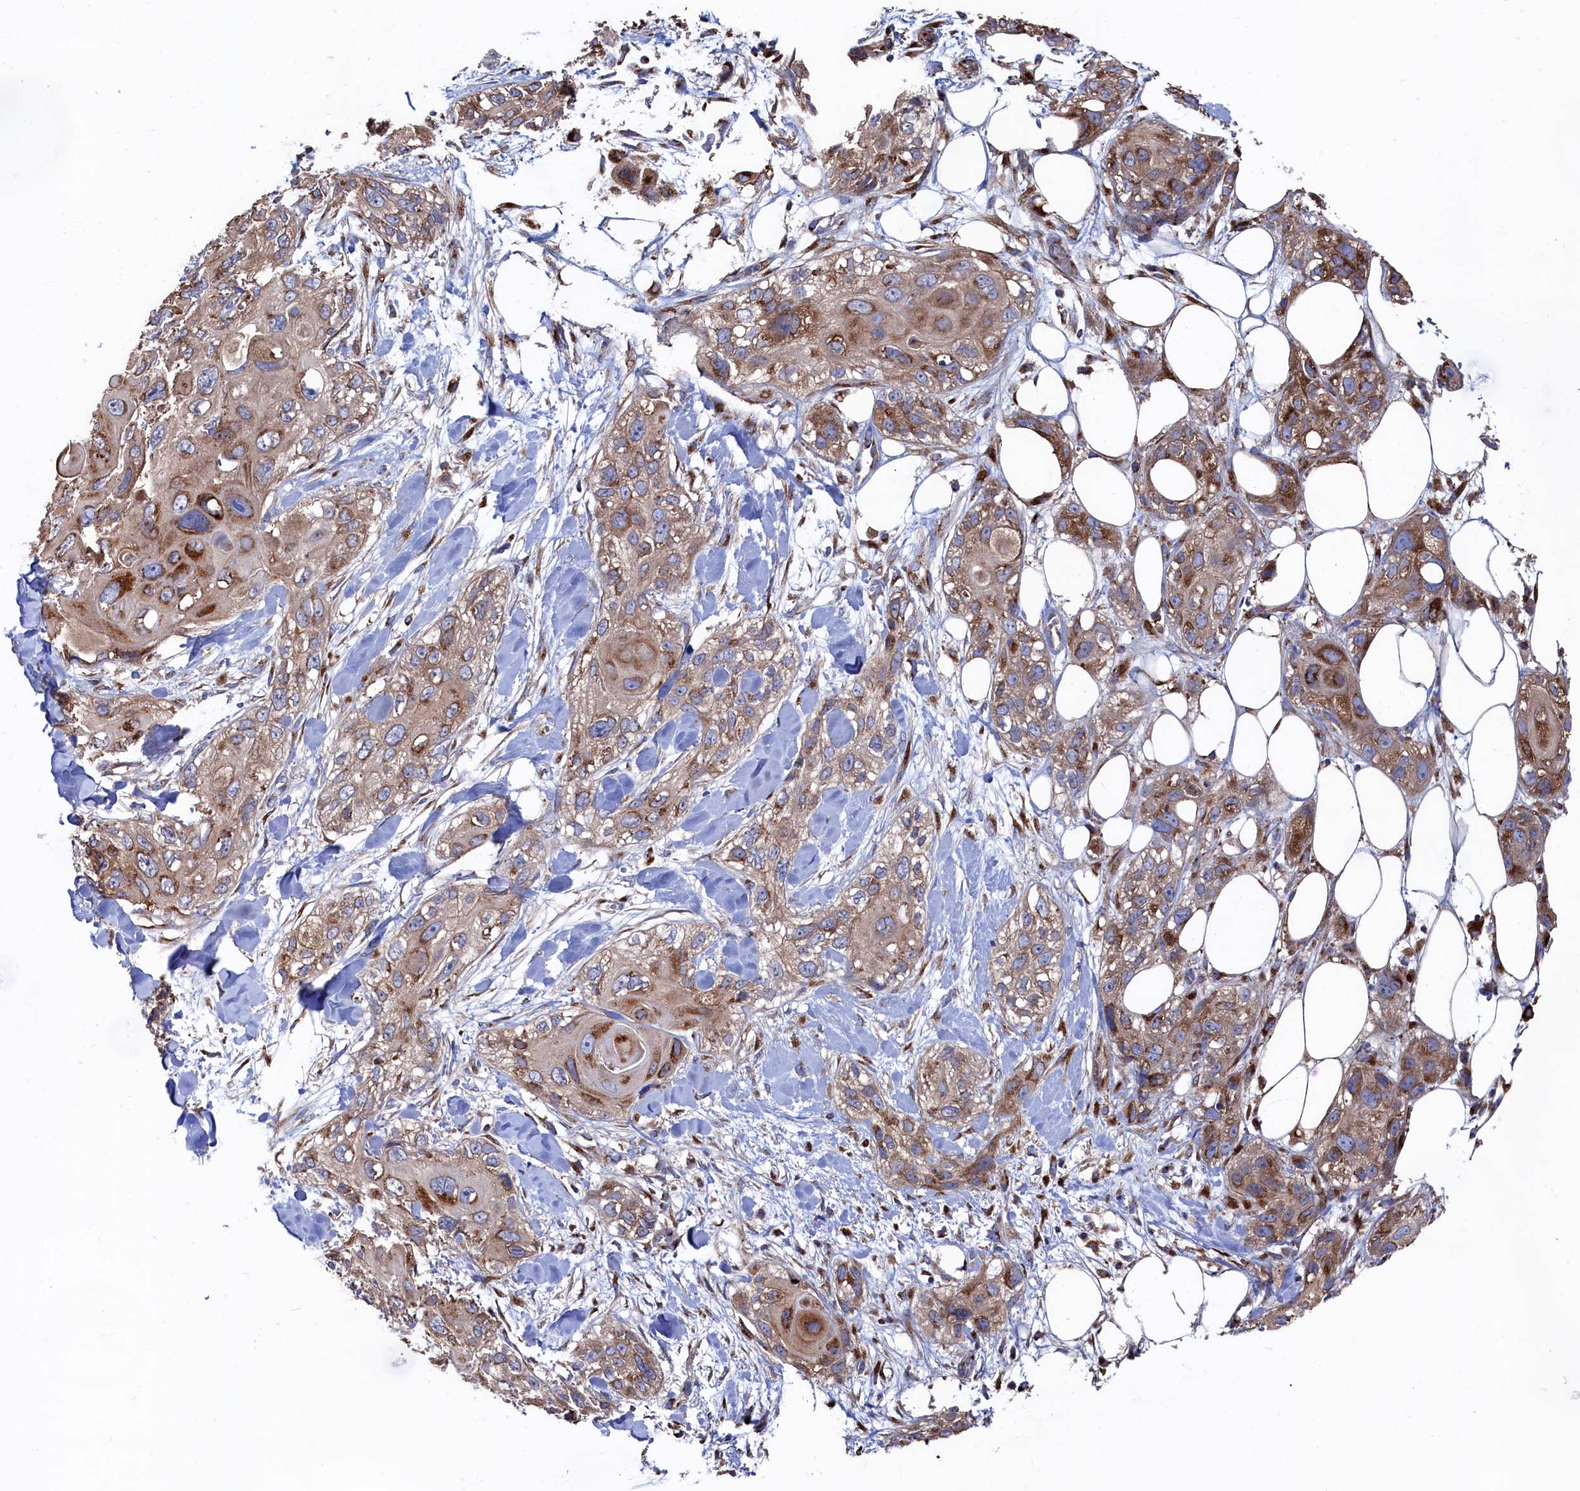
{"staining": {"intensity": "moderate", "quantity": ">75%", "location": "cytoplasmic/membranous"}, "tissue": "skin cancer", "cell_type": "Tumor cells", "image_type": "cancer", "snomed": [{"axis": "morphology", "description": "Normal tissue, NOS"}, {"axis": "morphology", "description": "Squamous cell carcinoma, NOS"}, {"axis": "topography", "description": "Skin"}], "caption": "IHC of squamous cell carcinoma (skin) shows medium levels of moderate cytoplasmic/membranous staining in approximately >75% of tumor cells.", "gene": "PRRC1", "patient": {"sex": "male", "age": 72}}